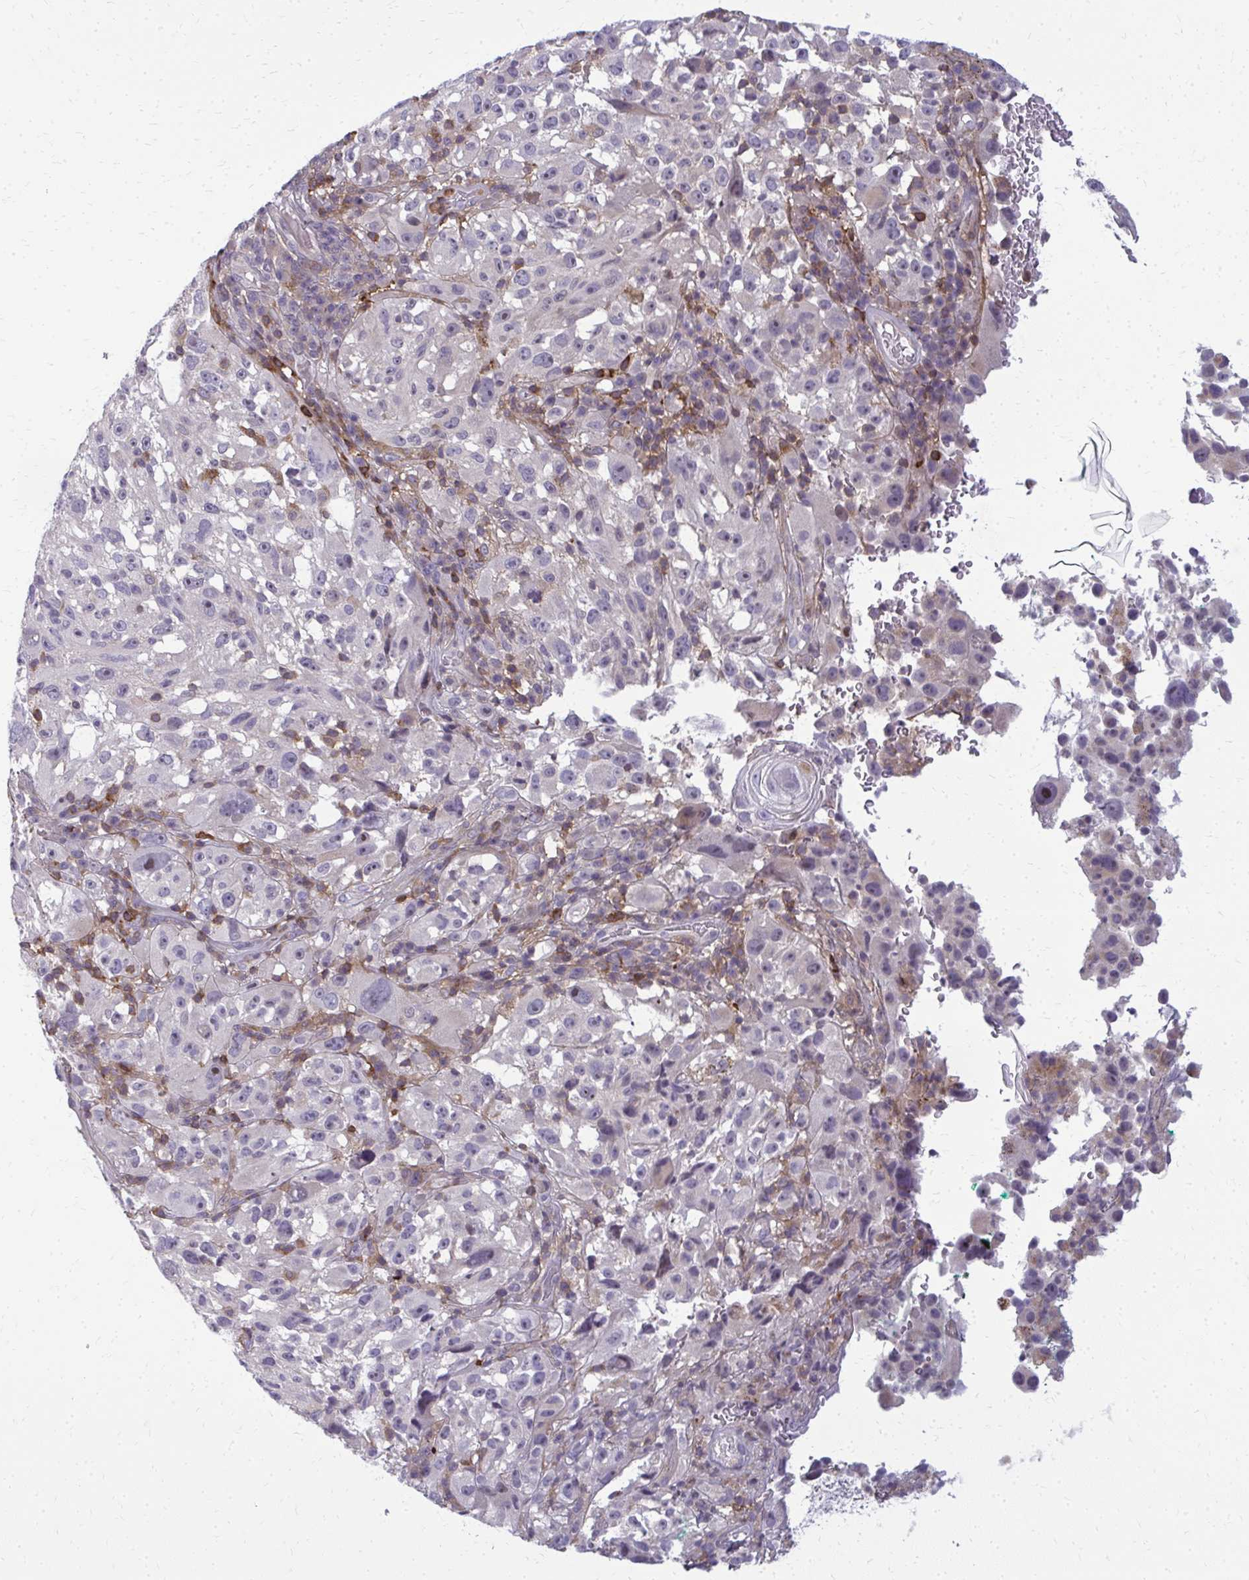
{"staining": {"intensity": "negative", "quantity": "none", "location": "none"}, "tissue": "melanoma", "cell_type": "Tumor cells", "image_type": "cancer", "snomed": [{"axis": "morphology", "description": "Malignant melanoma, NOS"}, {"axis": "topography", "description": "Skin"}], "caption": "The immunohistochemistry (IHC) photomicrograph has no significant positivity in tumor cells of melanoma tissue. (DAB (3,3'-diaminobenzidine) immunohistochemistry with hematoxylin counter stain).", "gene": "AP5M1", "patient": {"sex": "female", "age": 71}}